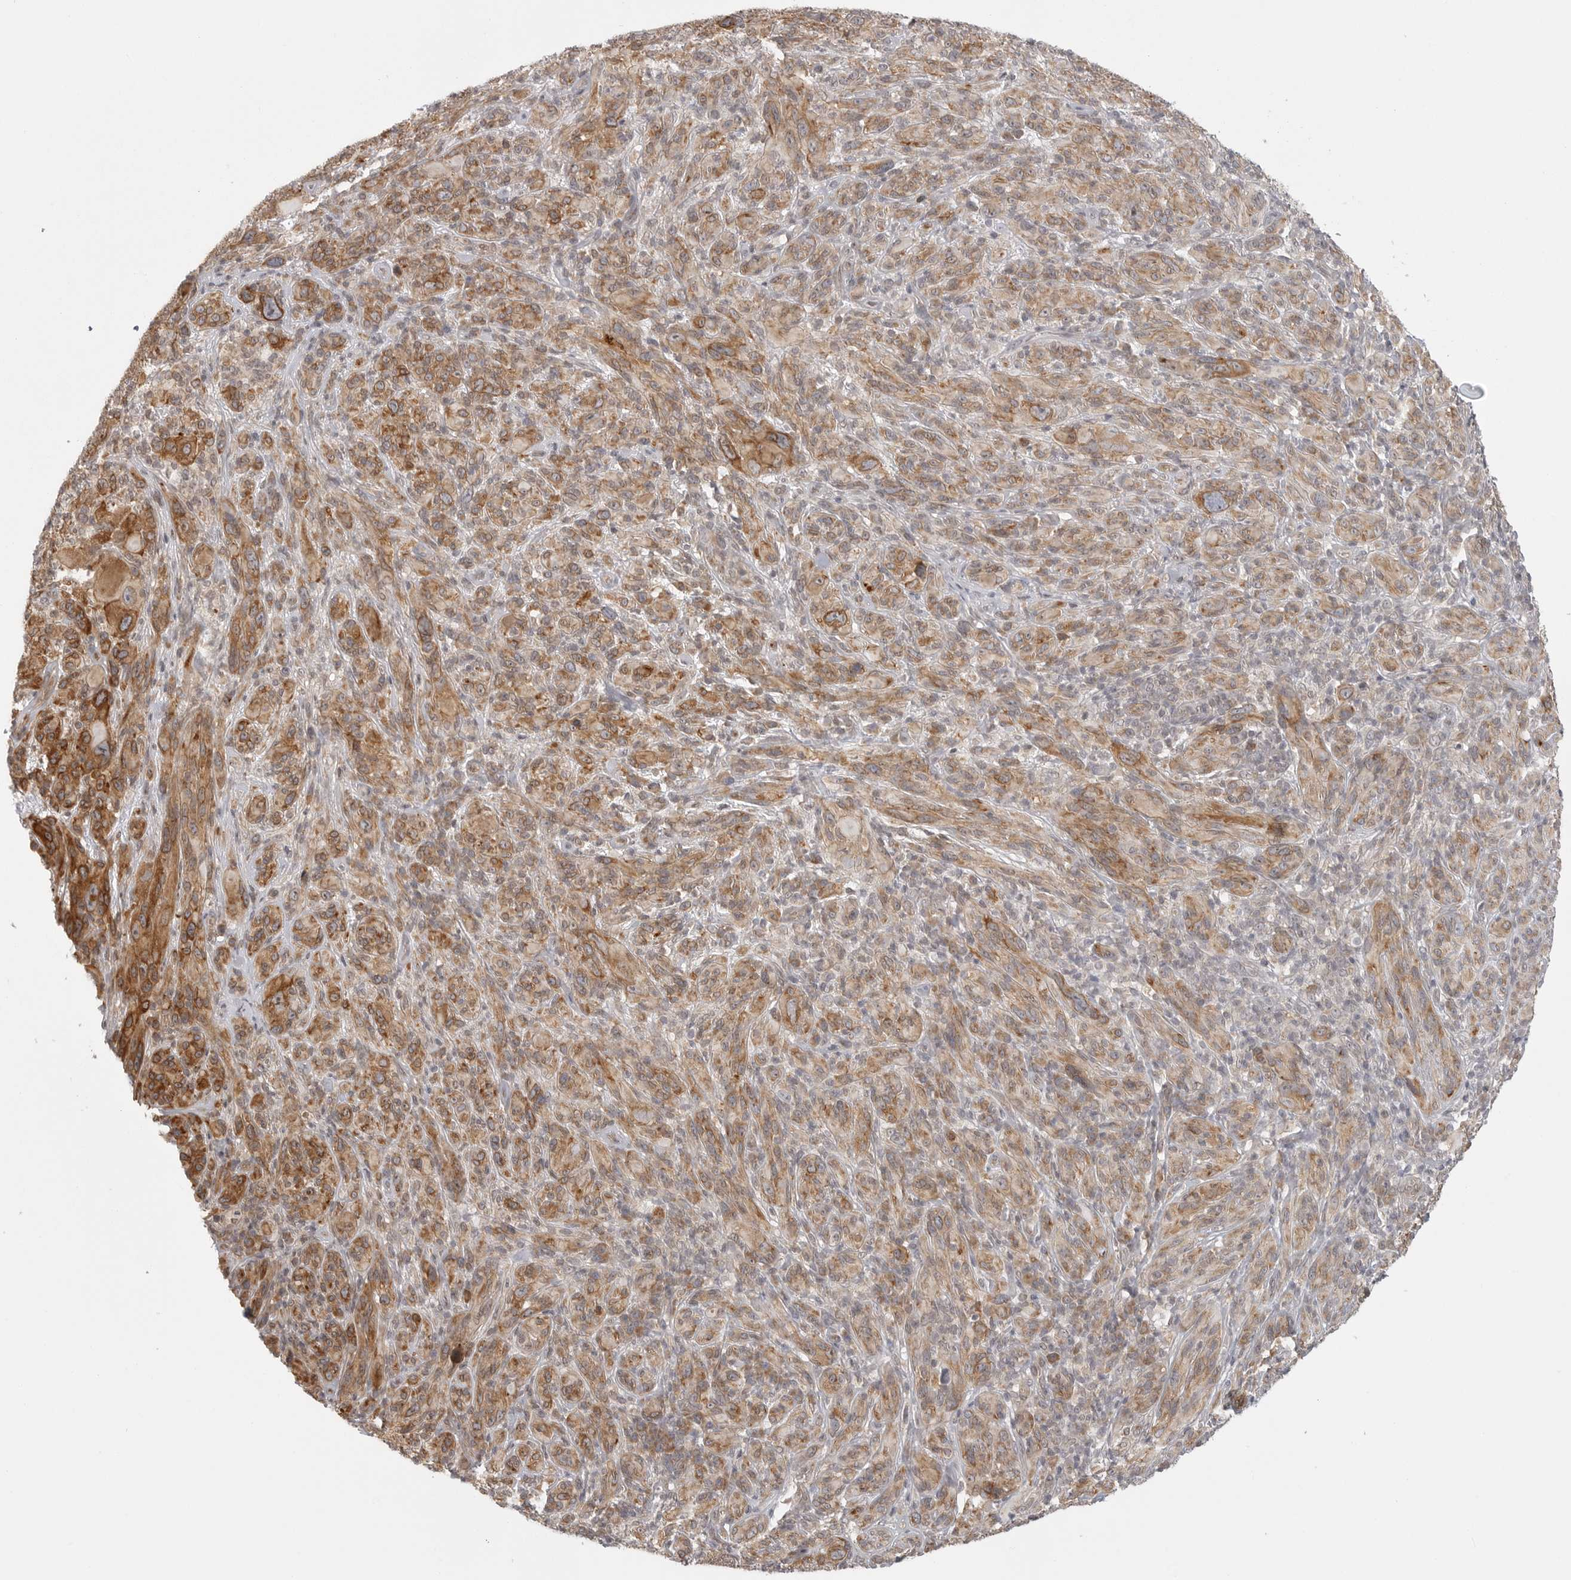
{"staining": {"intensity": "moderate", "quantity": ">75%", "location": "cytoplasmic/membranous"}, "tissue": "melanoma", "cell_type": "Tumor cells", "image_type": "cancer", "snomed": [{"axis": "morphology", "description": "Malignant melanoma, NOS"}, {"axis": "topography", "description": "Skin of head"}], "caption": "Protein expression analysis of human malignant melanoma reveals moderate cytoplasmic/membranous staining in approximately >75% of tumor cells.", "gene": "CERS2", "patient": {"sex": "male", "age": 96}}